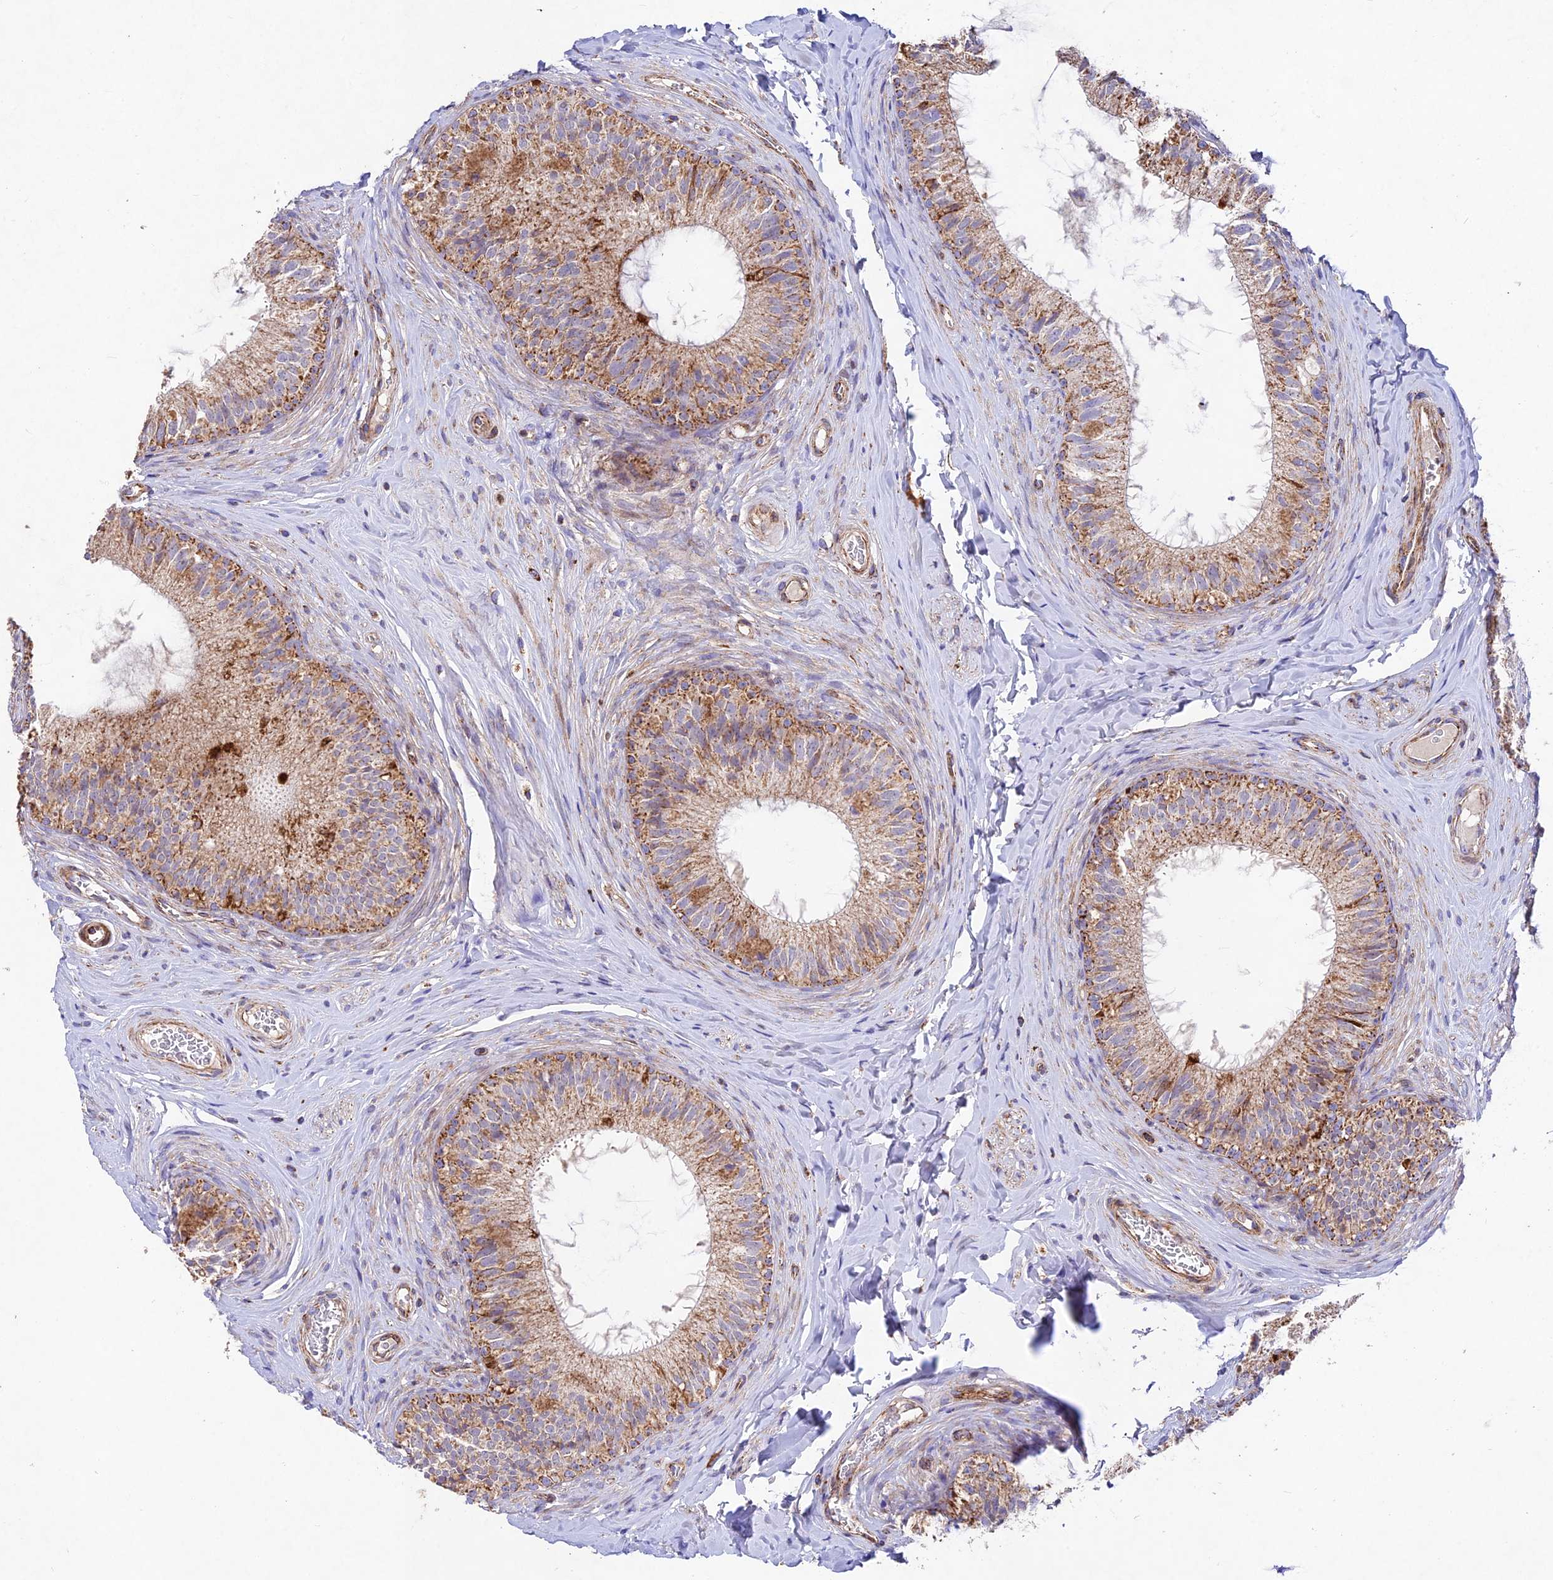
{"staining": {"intensity": "moderate", "quantity": "25%-75%", "location": "cytoplasmic/membranous"}, "tissue": "epididymis", "cell_type": "Glandular cells", "image_type": "normal", "snomed": [{"axis": "morphology", "description": "Normal tissue, NOS"}, {"axis": "topography", "description": "Epididymis"}], "caption": "An immunohistochemistry (IHC) histopathology image of normal tissue is shown. Protein staining in brown highlights moderate cytoplasmic/membranous positivity in epididymis within glandular cells.", "gene": "KHDC3L", "patient": {"sex": "male", "age": 34}}